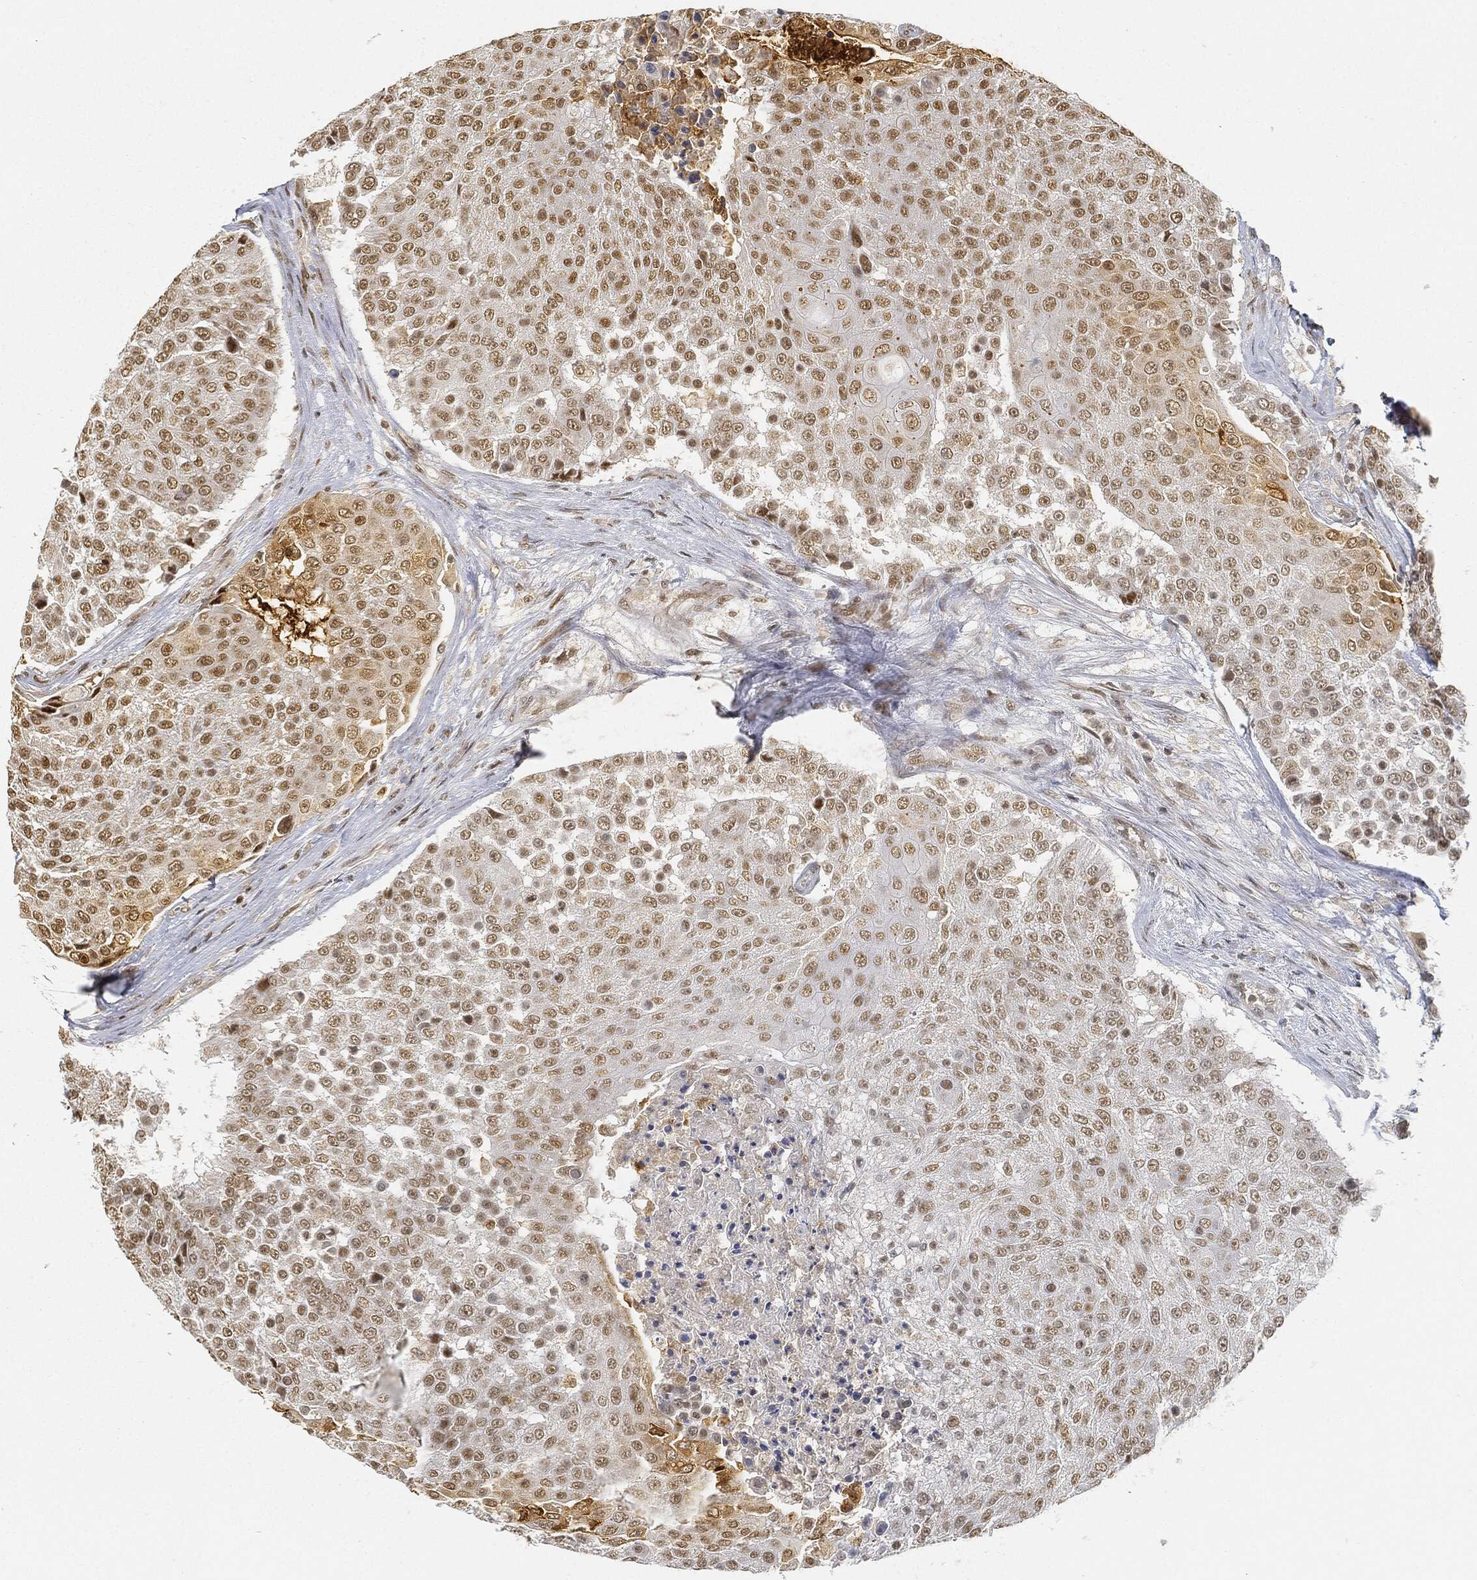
{"staining": {"intensity": "moderate", "quantity": "25%-75%", "location": "nuclear"}, "tissue": "urothelial cancer", "cell_type": "Tumor cells", "image_type": "cancer", "snomed": [{"axis": "morphology", "description": "Urothelial carcinoma, High grade"}, {"axis": "topography", "description": "Urinary bladder"}], "caption": "High-grade urothelial carcinoma tissue shows moderate nuclear positivity in approximately 25%-75% of tumor cells, visualized by immunohistochemistry.", "gene": "CIB1", "patient": {"sex": "female", "age": 63}}